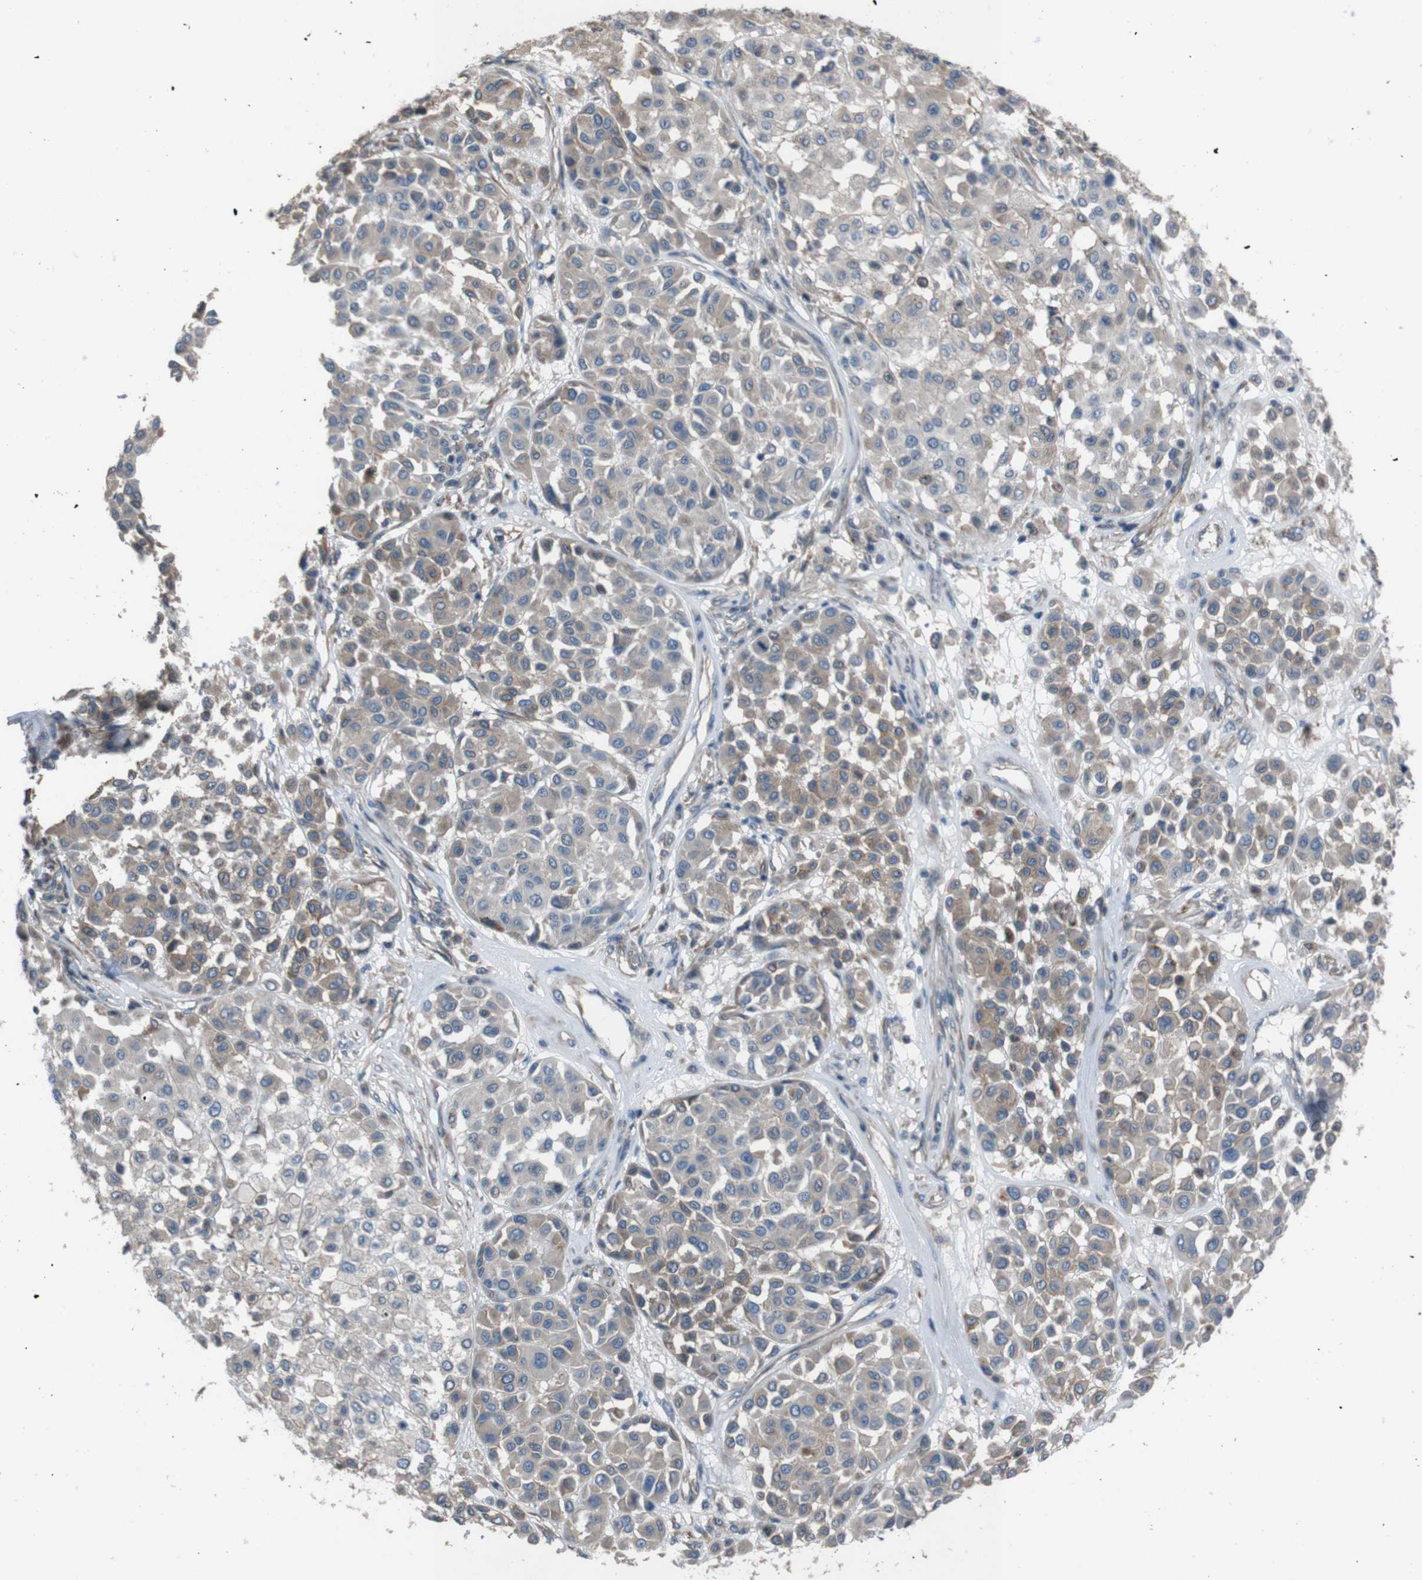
{"staining": {"intensity": "weak", "quantity": "25%-75%", "location": "cytoplasmic/membranous"}, "tissue": "melanoma", "cell_type": "Tumor cells", "image_type": "cancer", "snomed": [{"axis": "morphology", "description": "Malignant melanoma, Metastatic site"}, {"axis": "topography", "description": "Soft tissue"}], "caption": "Immunohistochemistry photomicrograph of neoplastic tissue: human melanoma stained using IHC demonstrates low levels of weak protein expression localized specifically in the cytoplasmic/membranous of tumor cells, appearing as a cytoplasmic/membranous brown color.", "gene": "NAALADL2", "patient": {"sex": "male", "age": 41}}